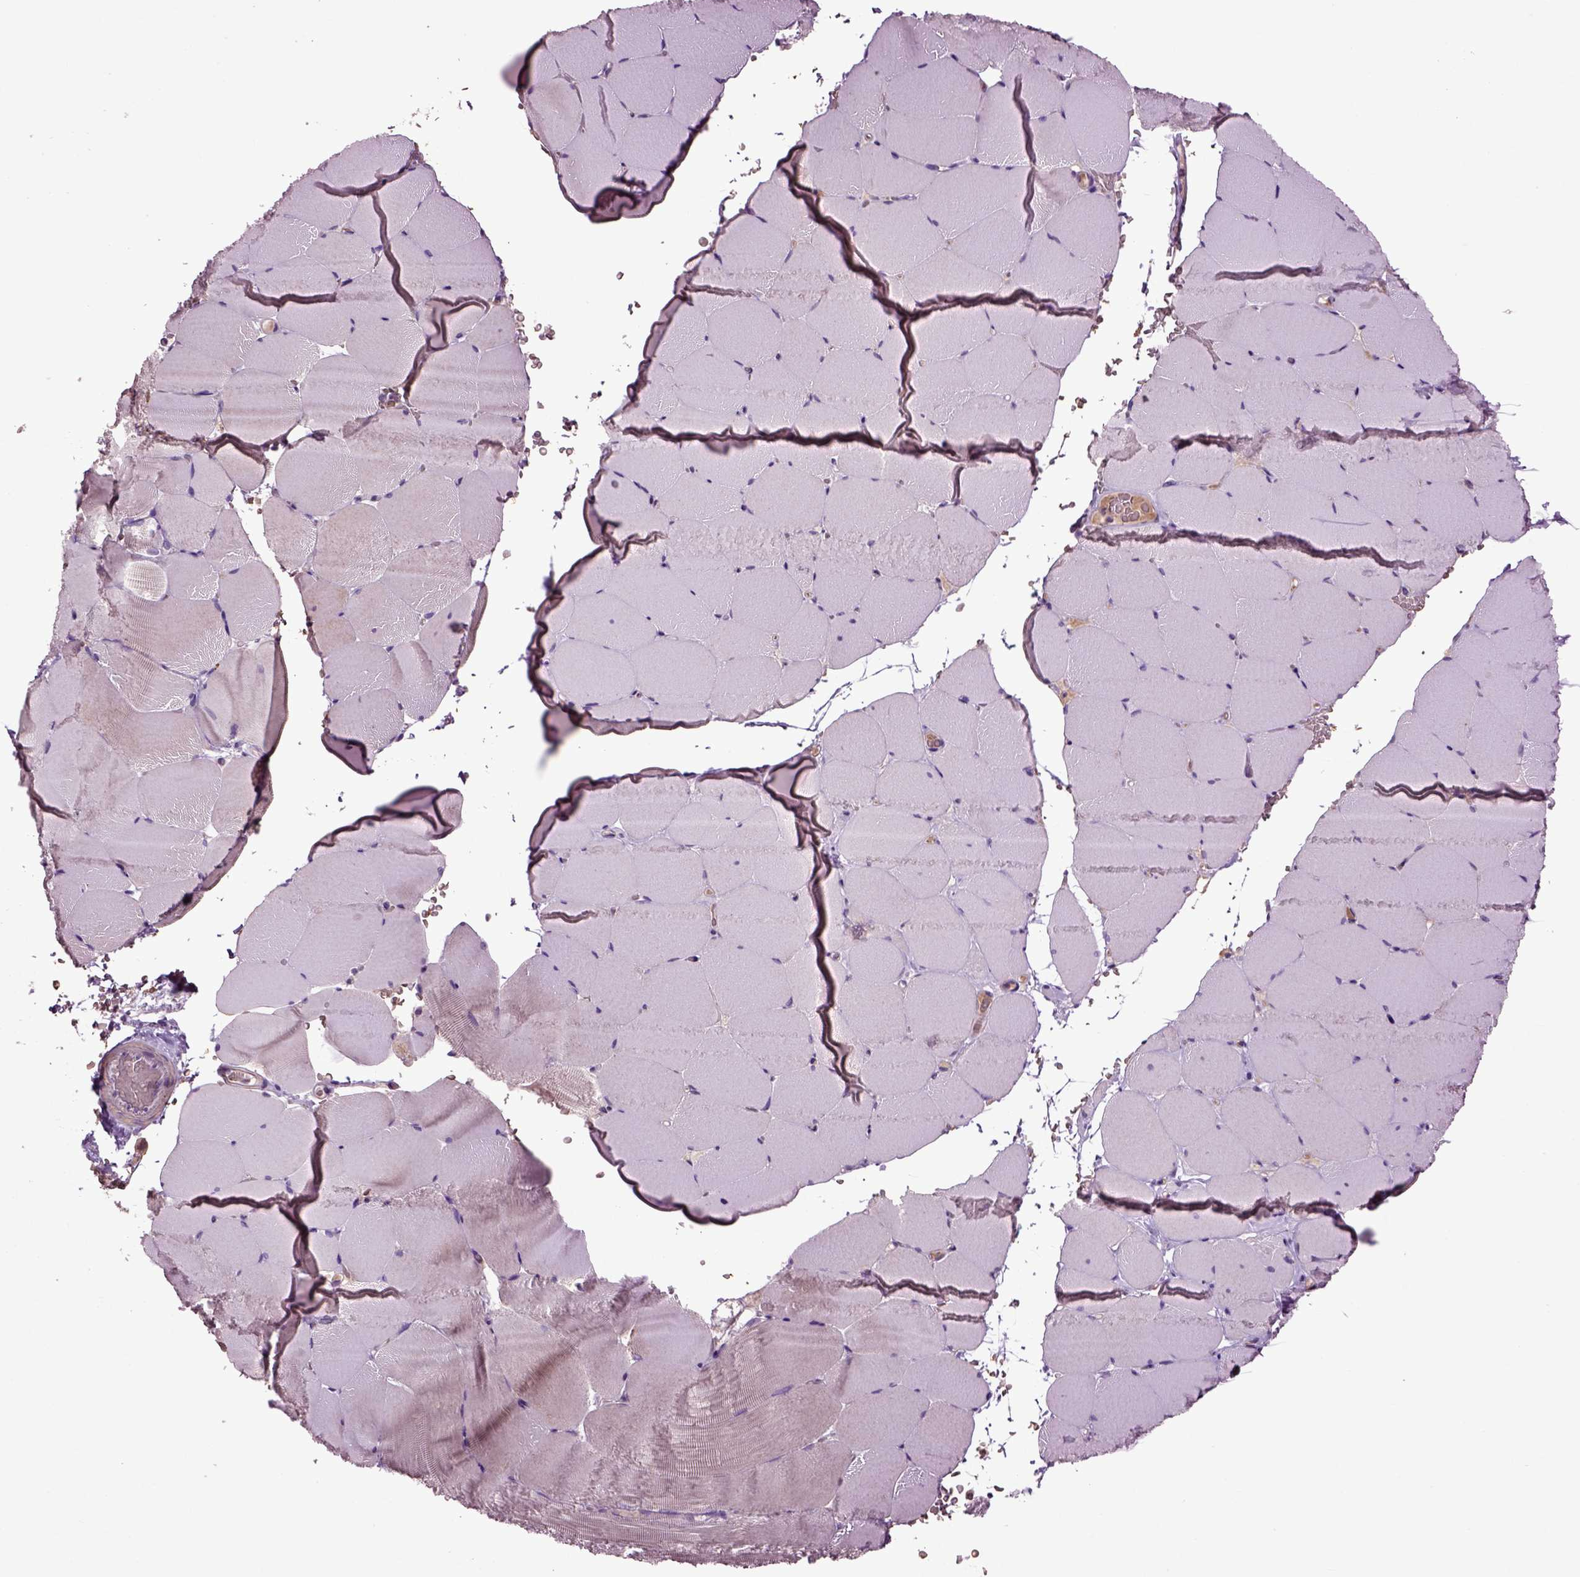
{"staining": {"intensity": "negative", "quantity": "none", "location": "none"}, "tissue": "skeletal muscle", "cell_type": "Myocytes", "image_type": "normal", "snomed": [{"axis": "morphology", "description": "Normal tissue, NOS"}, {"axis": "topography", "description": "Skeletal muscle"}], "caption": "Immunohistochemistry of benign human skeletal muscle shows no expression in myocytes.", "gene": "SPON1", "patient": {"sex": "female", "age": 37}}